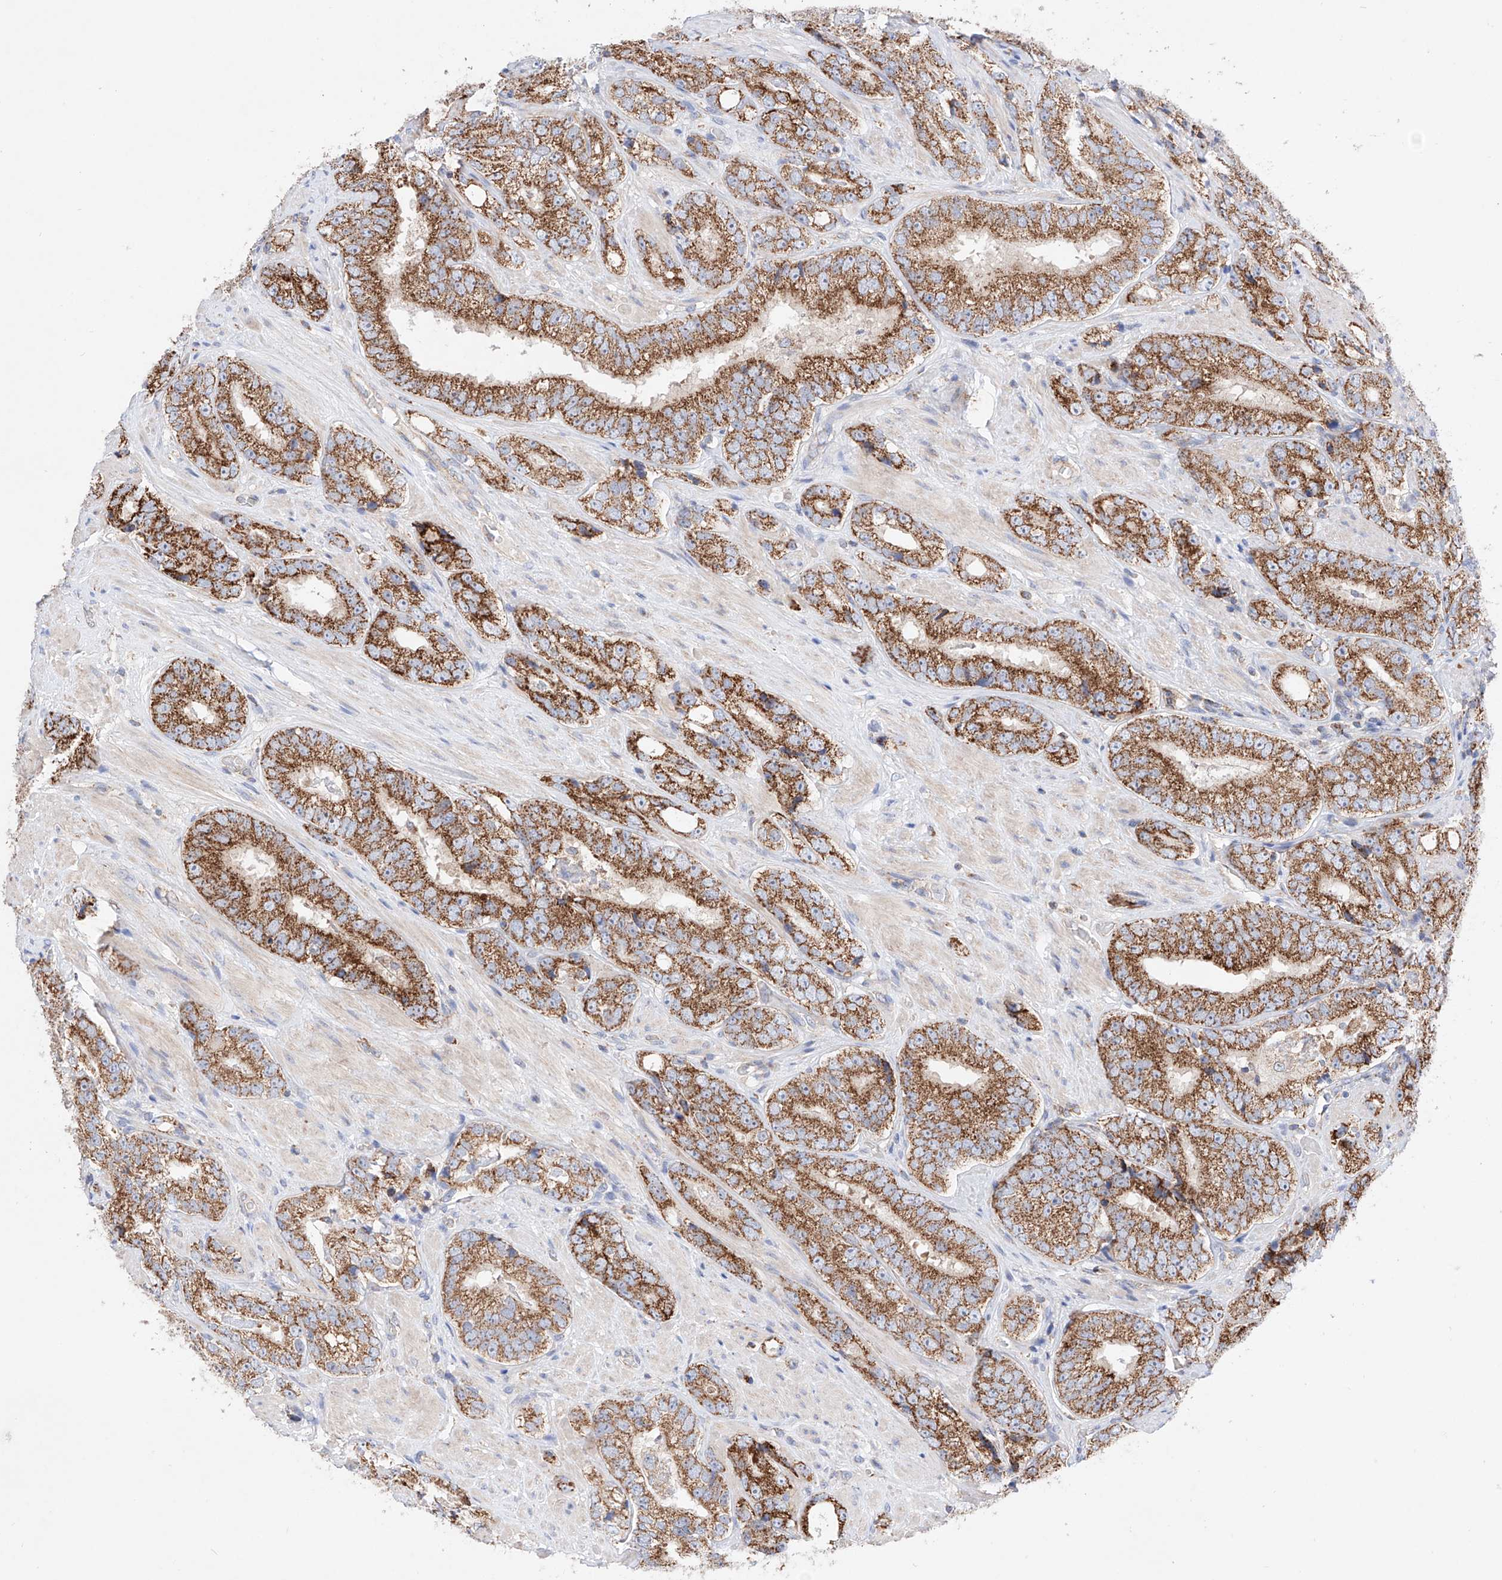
{"staining": {"intensity": "moderate", "quantity": ">75%", "location": "cytoplasmic/membranous"}, "tissue": "prostate cancer", "cell_type": "Tumor cells", "image_type": "cancer", "snomed": [{"axis": "morphology", "description": "Adenocarcinoma, High grade"}, {"axis": "topography", "description": "Prostate"}], "caption": "Protein staining reveals moderate cytoplasmic/membranous staining in about >75% of tumor cells in prostate high-grade adenocarcinoma.", "gene": "KTI12", "patient": {"sex": "male", "age": 56}}